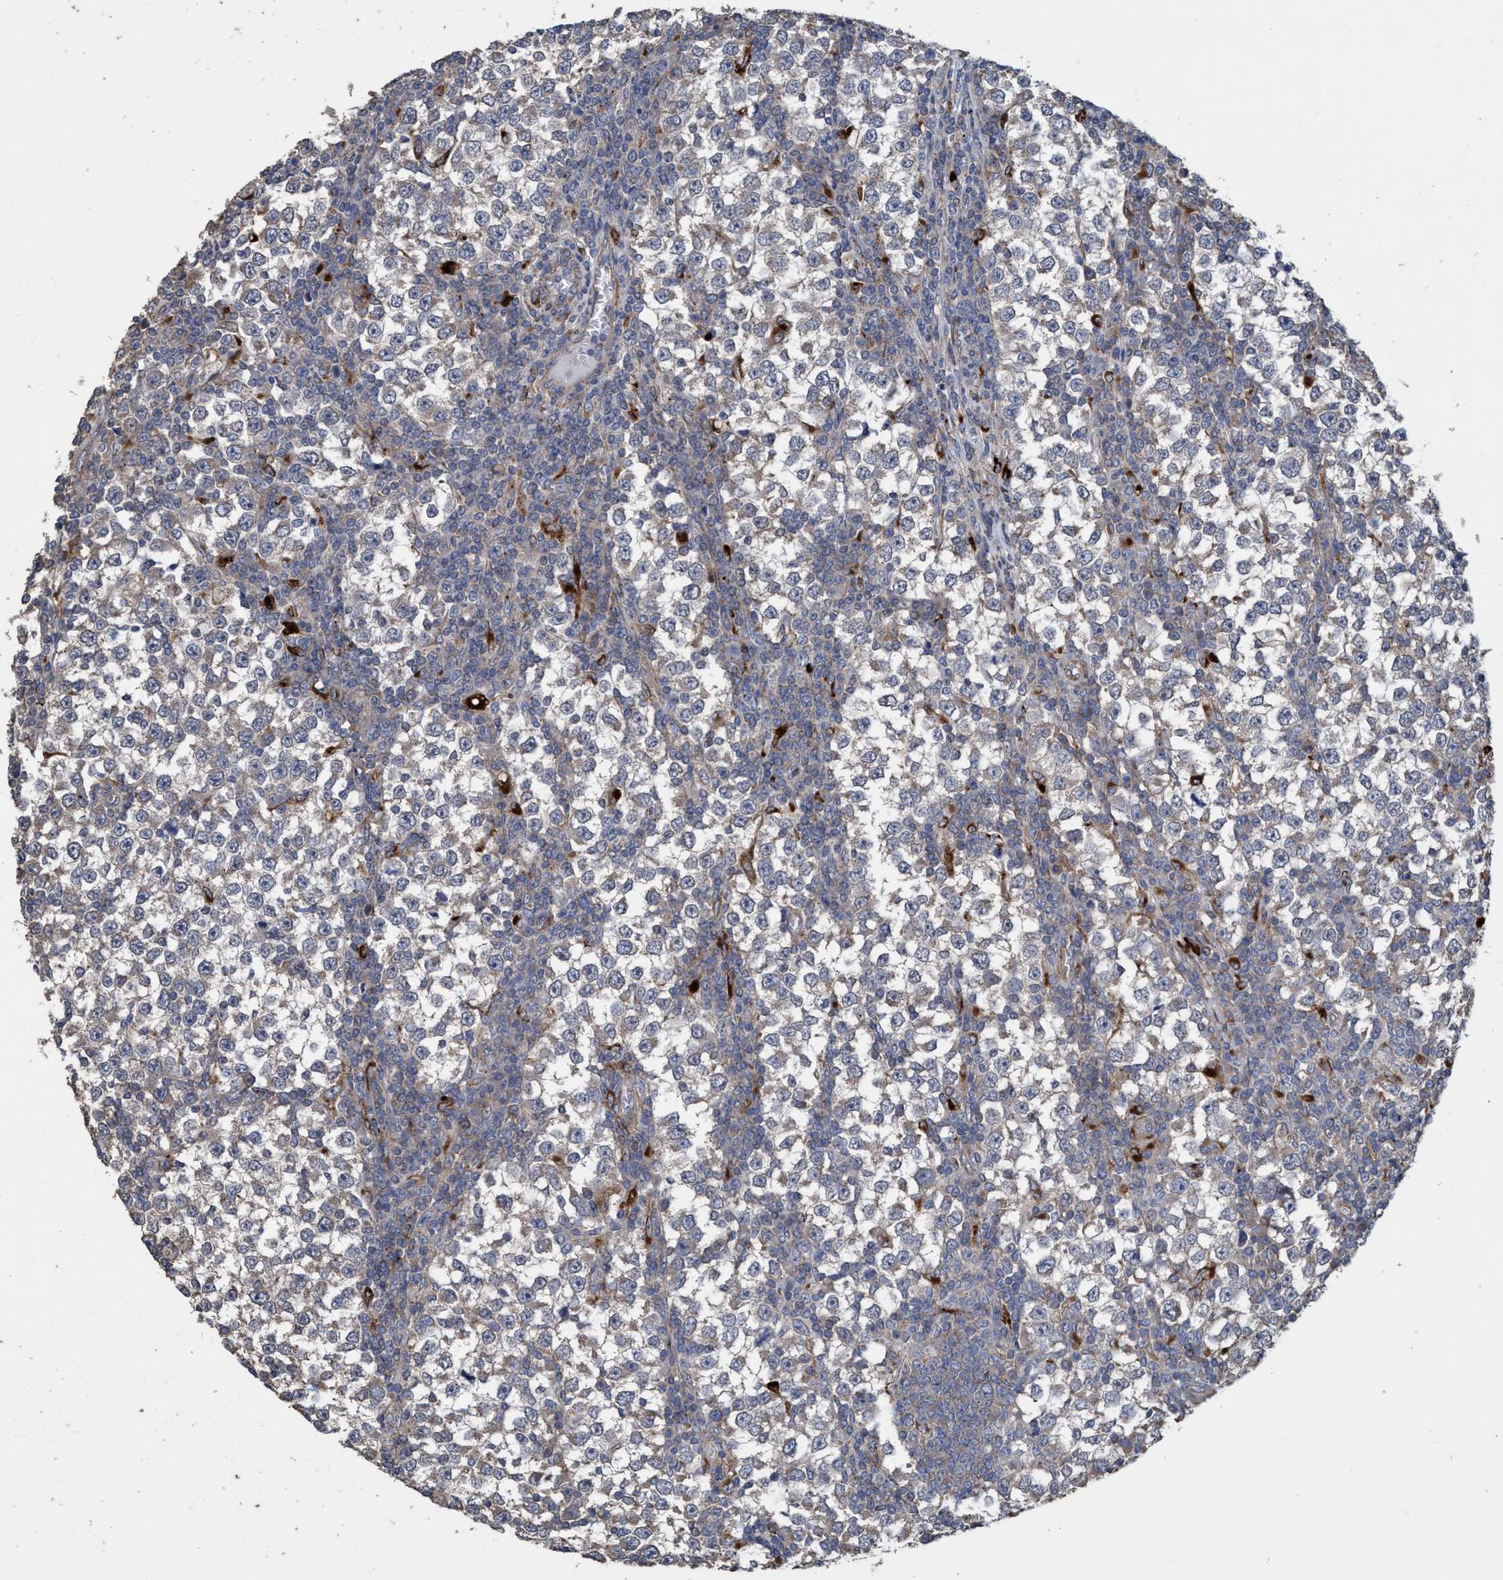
{"staining": {"intensity": "weak", "quantity": "25%-75%", "location": "cytoplasmic/membranous"}, "tissue": "testis cancer", "cell_type": "Tumor cells", "image_type": "cancer", "snomed": [{"axis": "morphology", "description": "Seminoma, NOS"}, {"axis": "topography", "description": "Testis"}], "caption": "Immunohistochemistry staining of seminoma (testis), which reveals low levels of weak cytoplasmic/membranous staining in about 25%-75% of tumor cells indicating weak cytoplasmic/membranous protein expression. The staining was performed using DAB (brown) for protein detection and nuclei were counterstained in hematoxylin (blue).", "gene": "BBS9", "patient": {"sex": "male", "age": 65}}